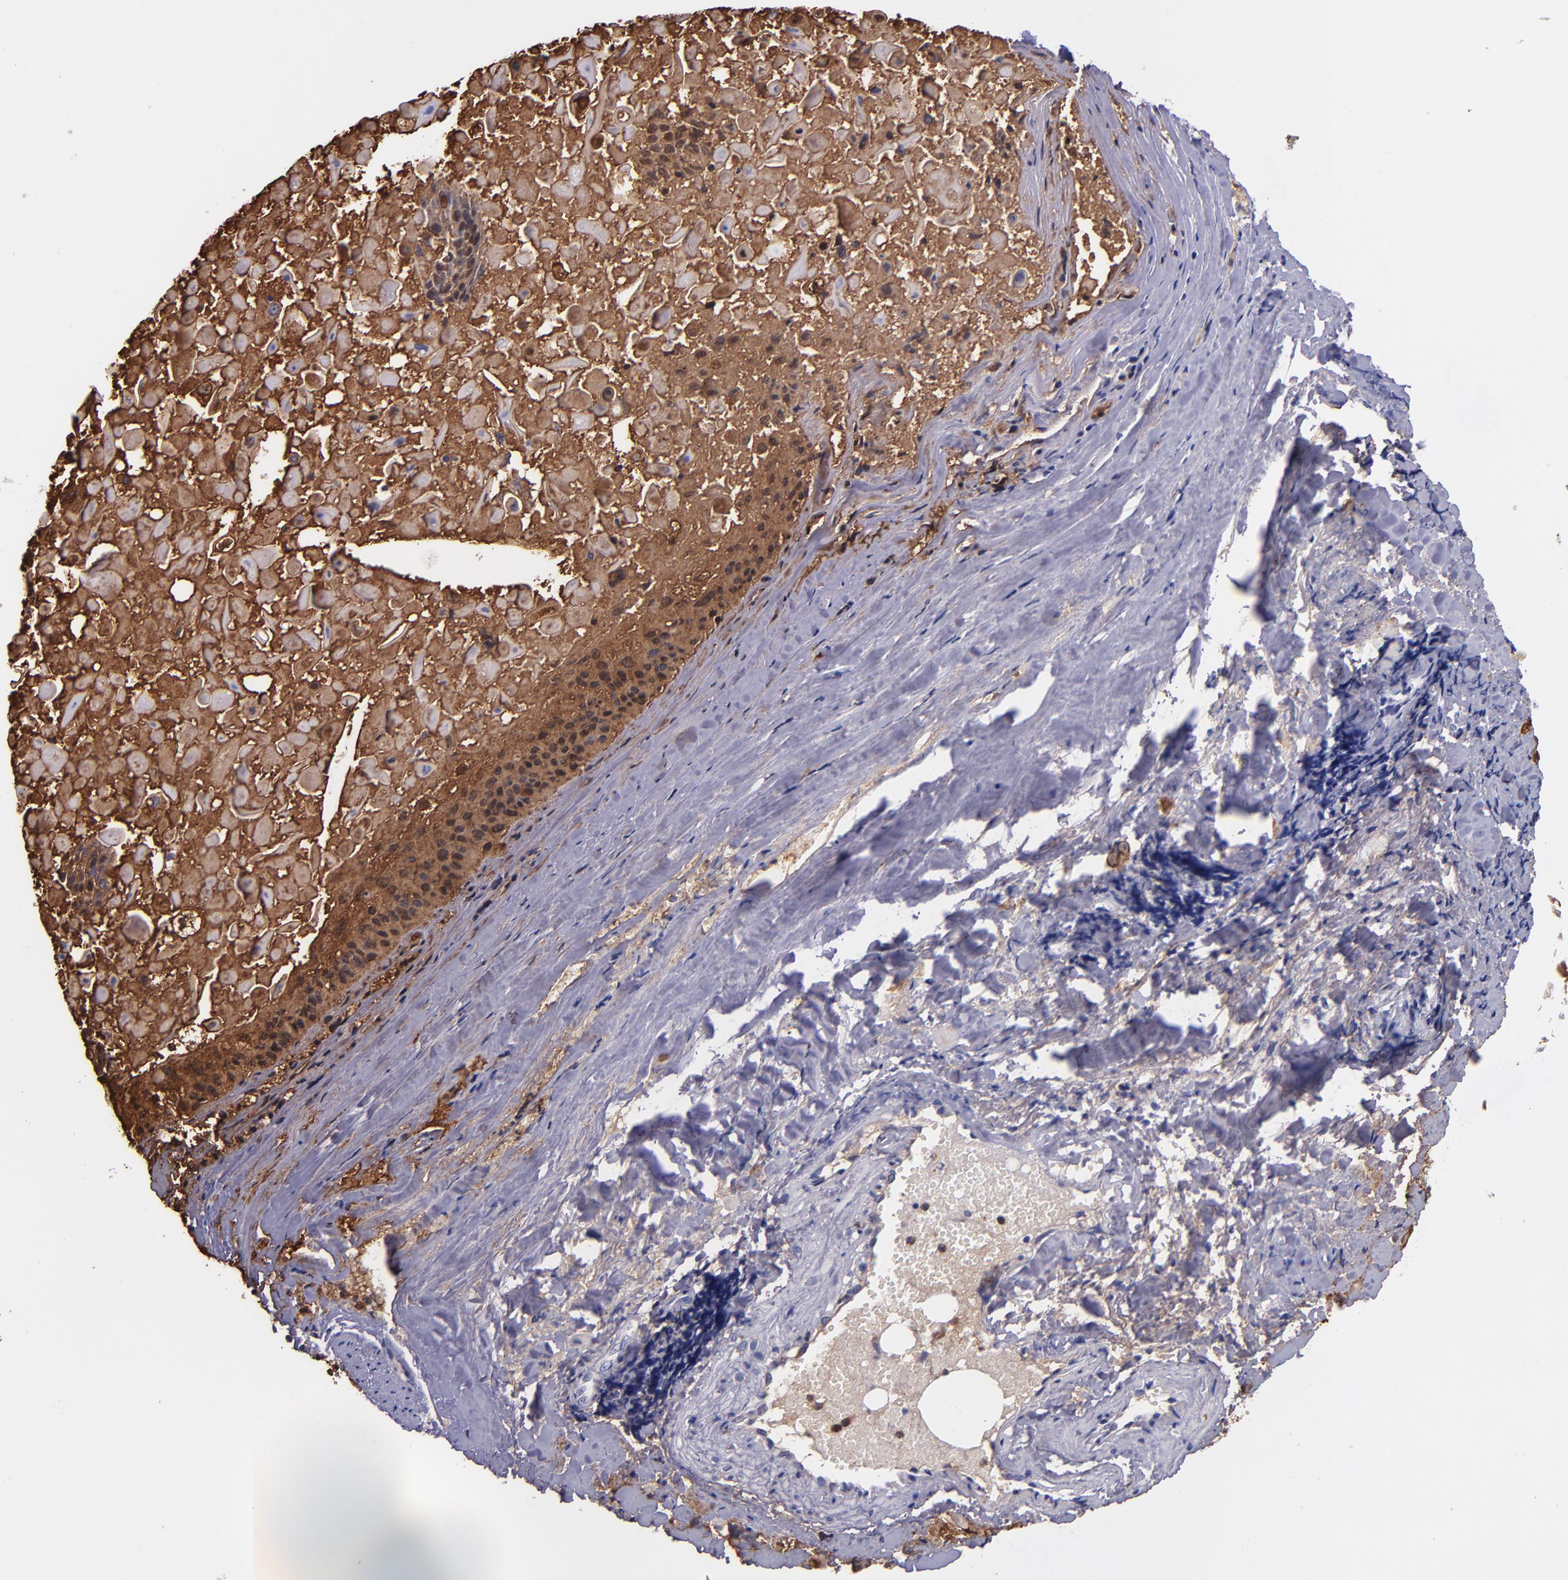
{"staining": {"intensity": "strong", "quantity": ">75%", "location": "cytoplasmic/membranous"}, "tissue": "lung cancer", "cell_type": "Tumor cells", "image_type": "cancer", "snomed": [{"axis": "morphology", "description": "Adenocarcinoma, NOS"}, {"axis": "topography", "description": "Lung"}], "caption": "Tumor cells exhibit high levels of strong cytoplasmic/membranous staining in about >75% of cells in human adenocarcinoma (lung). The staining is performed using DAB (3,3'-diaminobenzidine) brown chromogen to label protein expression. The nuclei are counter-stained blue using hematoxylin.", "gene": "IVL", "patient": {"sex": "male", "age": 60}}